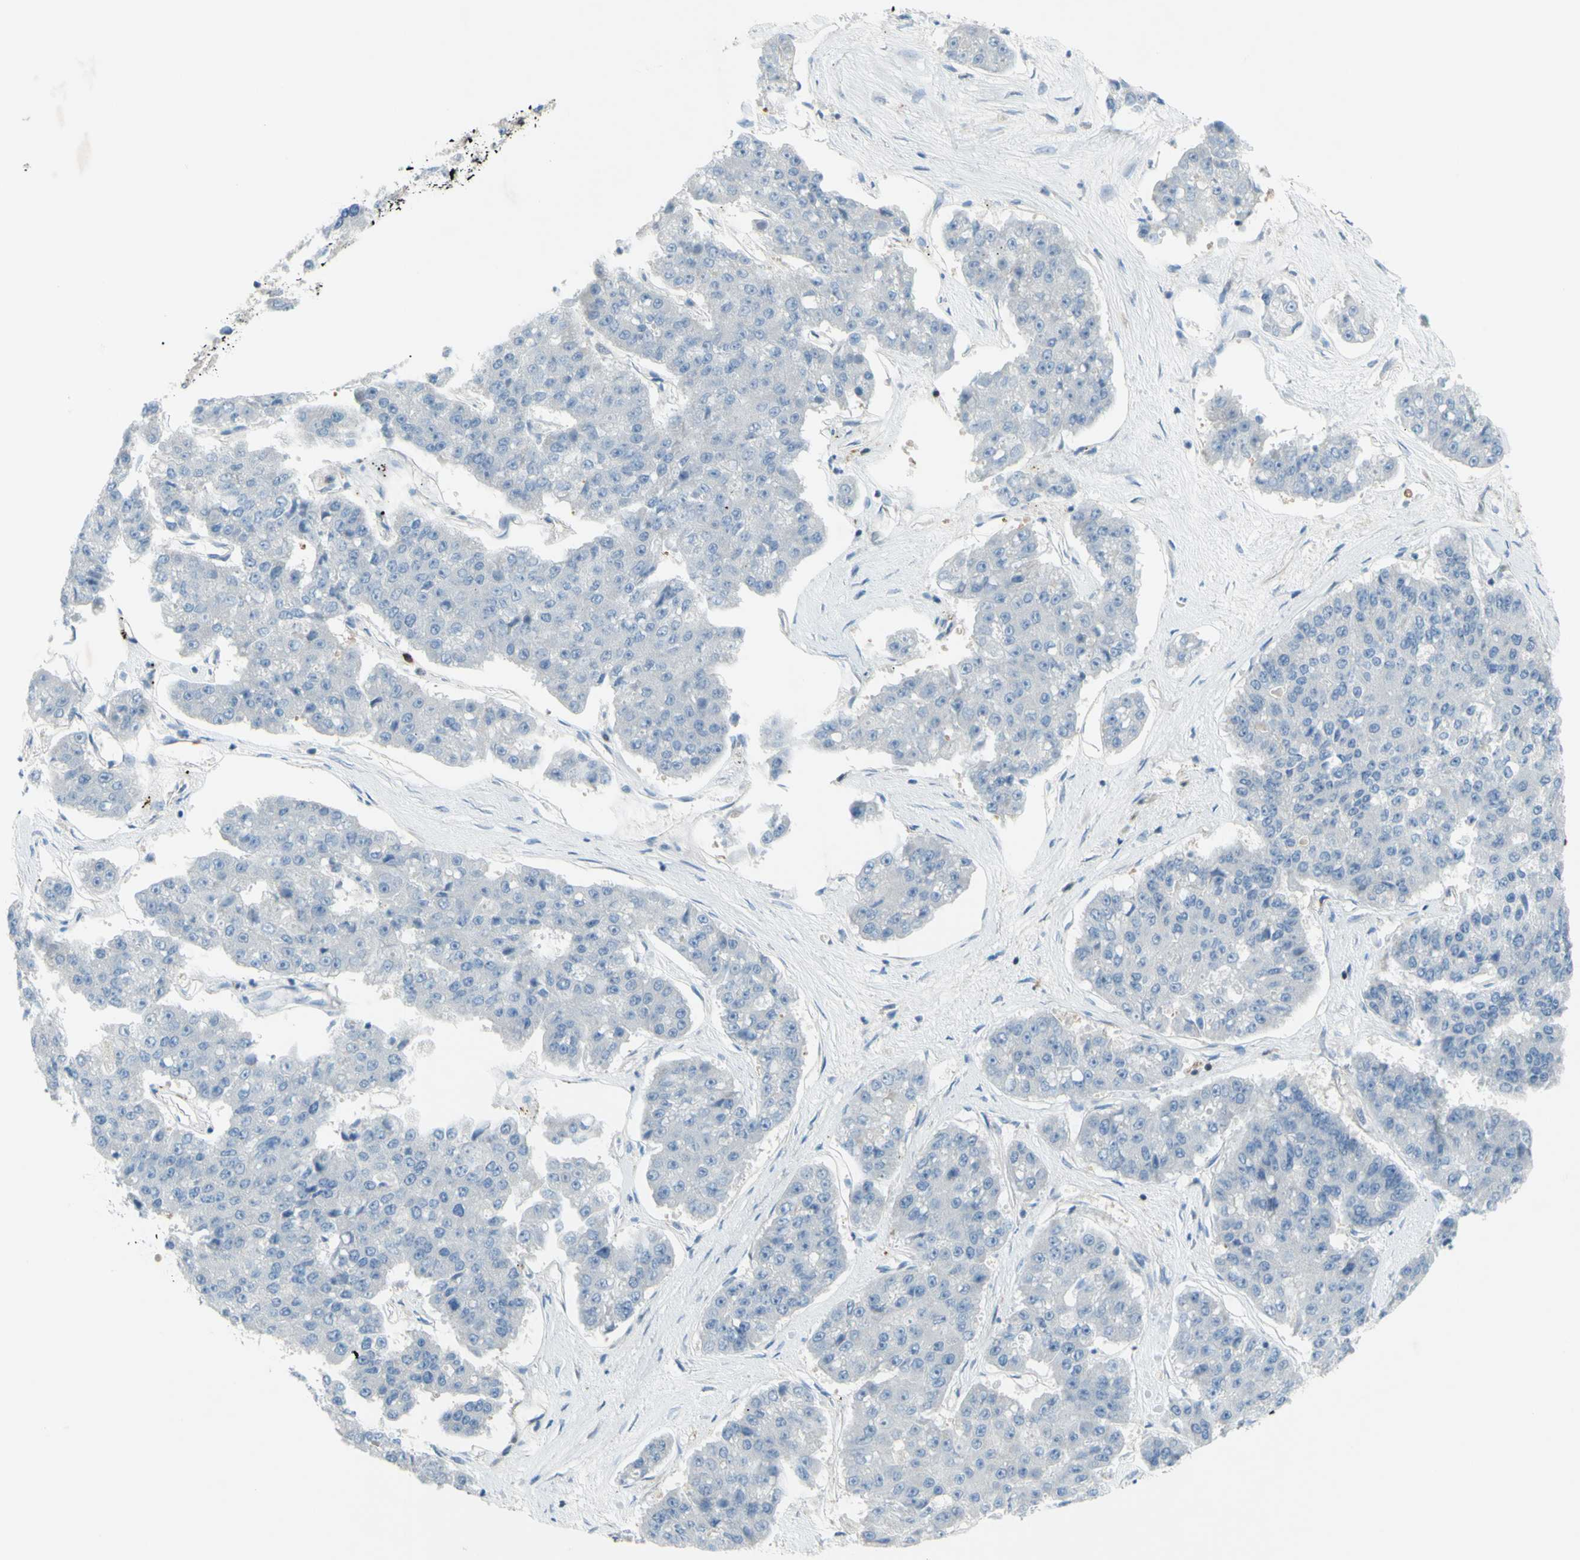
{"staining": {"intensity": "negative", "quantity": "none", "location": "none"}, "tissue": "pancreatic cancer", "cell_type": "Tumor cells", "image_type": "cancer", "snomed": [{"axis": "morphology", "description": "Adenocarcinoma, NOS"}, {"axis": "topography", "description": "Pancreas"}], "caption": "This is an immunohistochemistry micrograph of adenocarcinoma (pancreatic). There is no staining in tumor cells.", "gene": "PAK2", "patient": {"sex": "male", "age": 50}}